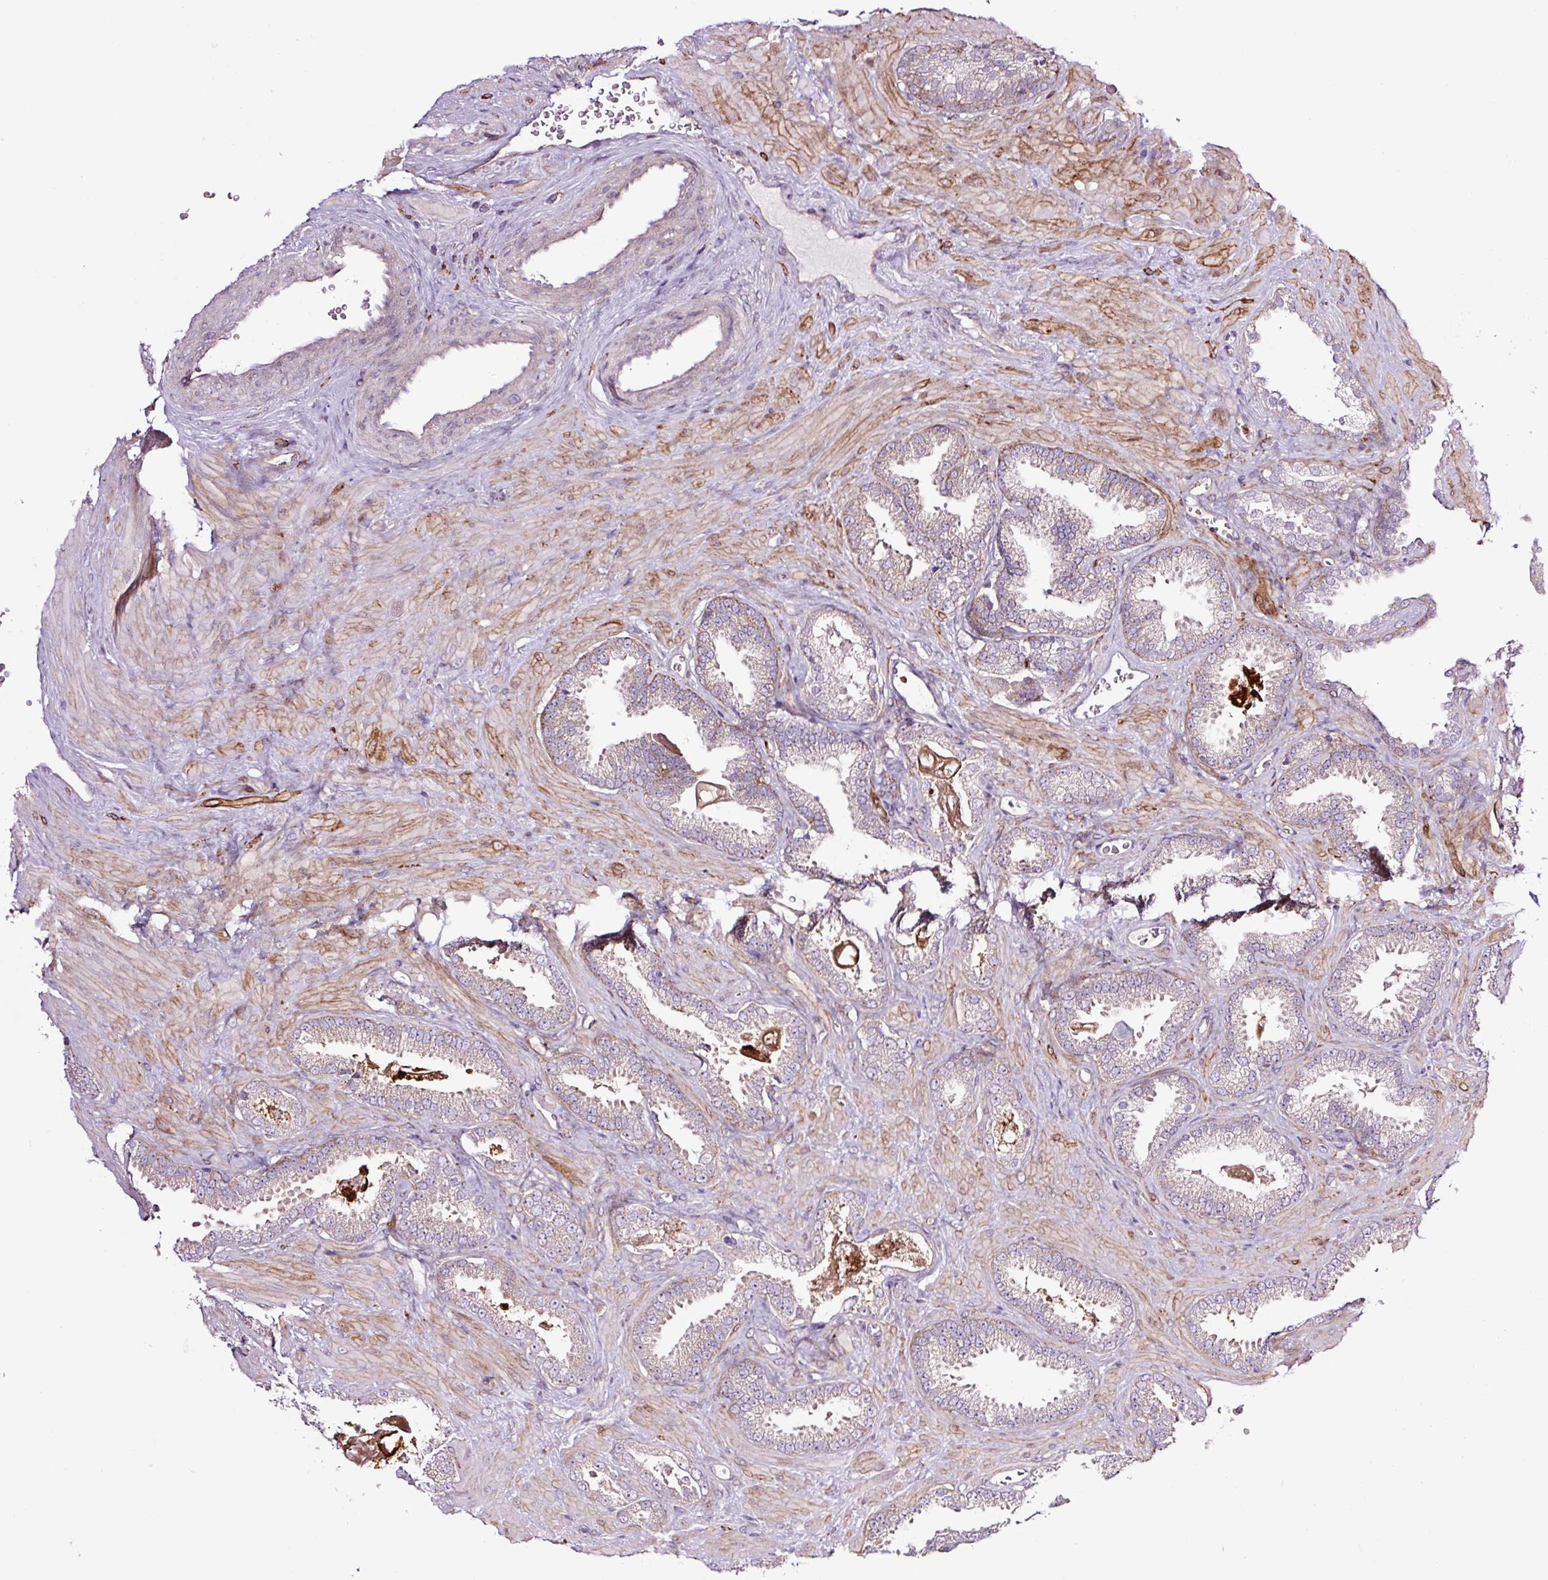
{"staining": {"intensity": "weak", "quantity": "<25%", "location": "cytoplasmic/membranous"}, "tissue": "prostate cancer", "cell_type": "Tumor cells", "image_type": "cancer", "snomed": [{"axis": "morphology", "description": "Adenocarcinoma, Low grade"}, {"axis": "topography", "description": "Prostate"}], "caption": "This image is of adenocarcinoma (low-grade) (prostate) stained with IHC to label a protein in brown with the nuclei are counter-stained blue. There is no staining in tumor cells. Nuclei are stained in blue.", "gene": "SH2D6", "patient": {"sex": "male", "age": 62}}